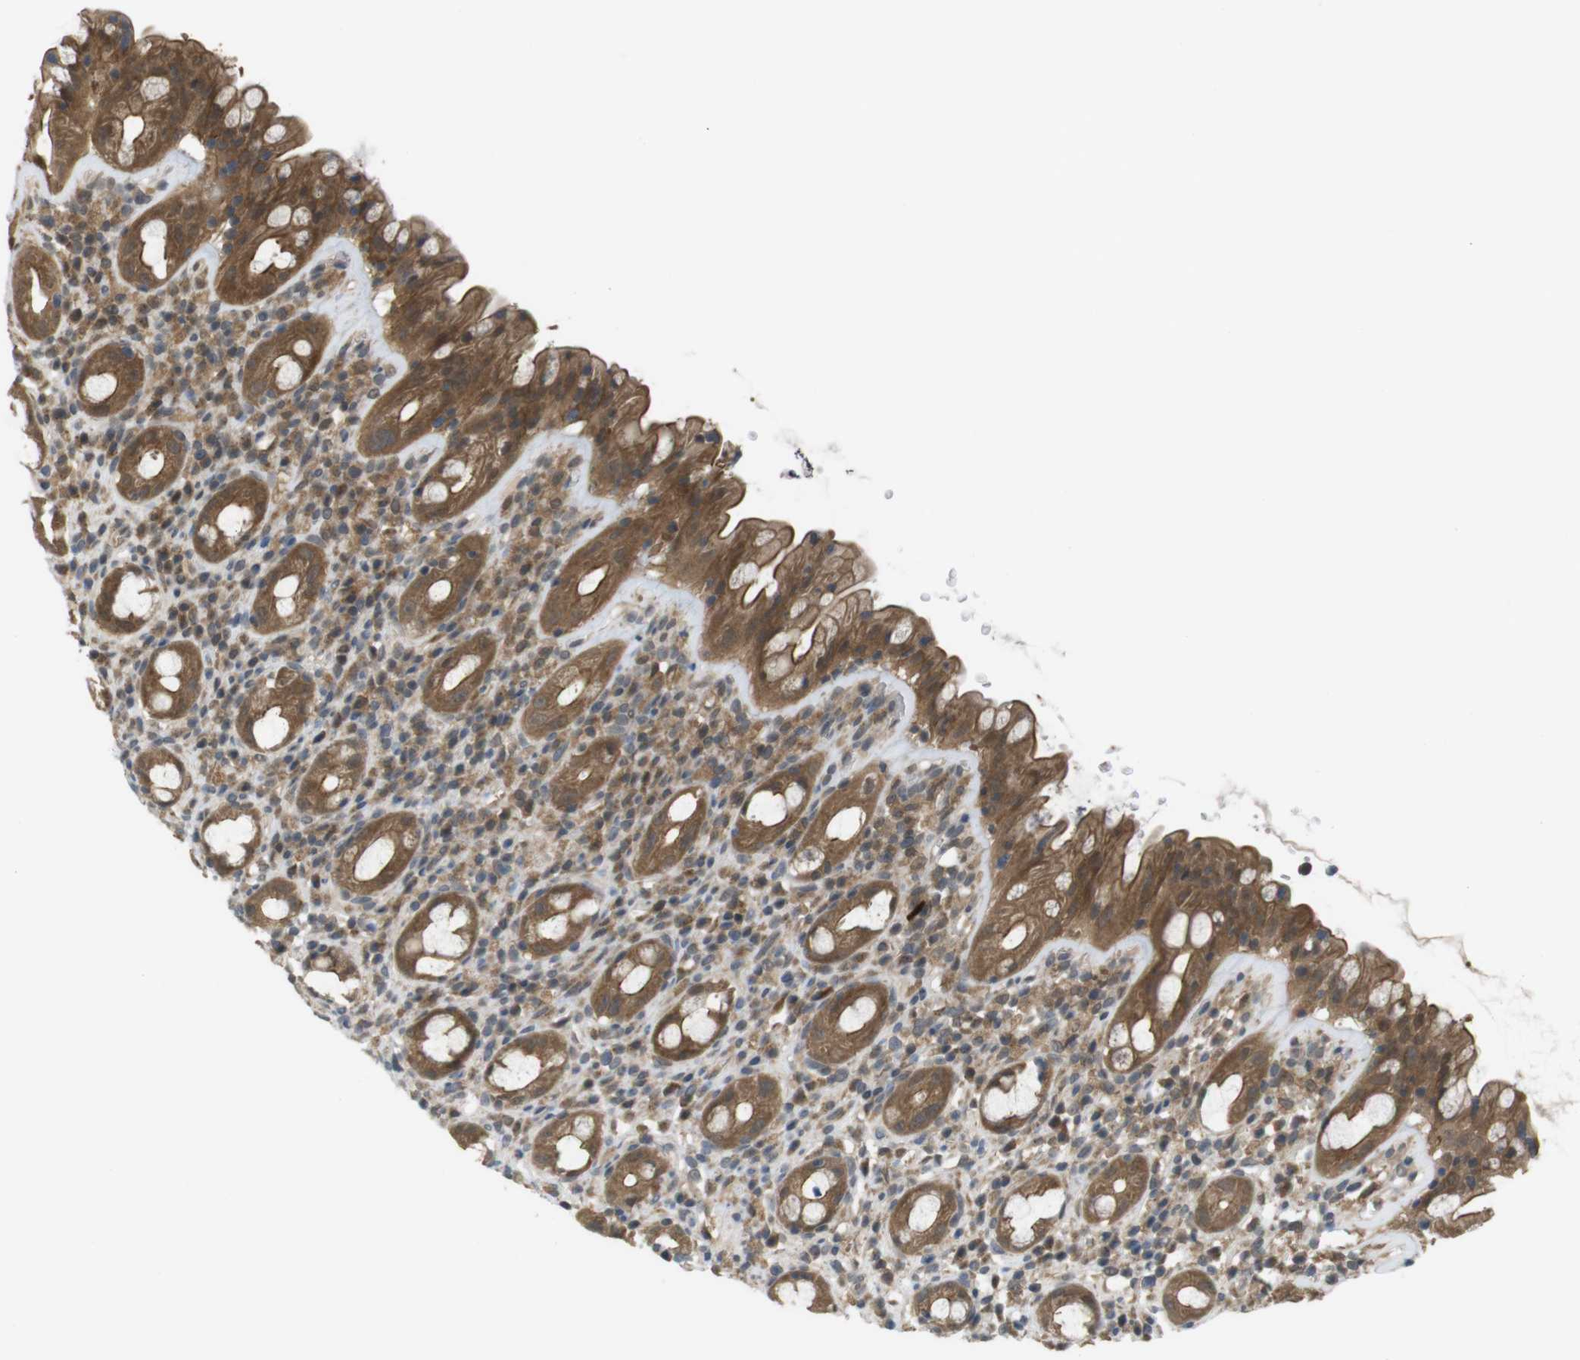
{"staining": {"intensity": "moderate", "quantity": ">75%", "location": "cytoplasmic/membranous"}, "tissue": "rectum", "cell_type": "Glandular cells", "image_type": "normal", "snomed": [{"axis": "morphology", "description": "Normal tissue, NOS"}, {"axis": "topography", "description": "Rectum"}], "caption": "High-power microscopy captured an immunohistochemistry (IHC) image of normal rectum, revealing moderate cytoplasmic/membranous expression in about >75% of glandular cells.", "gene": "RNF130", "patient": {"sex": "male", "age": 44}}